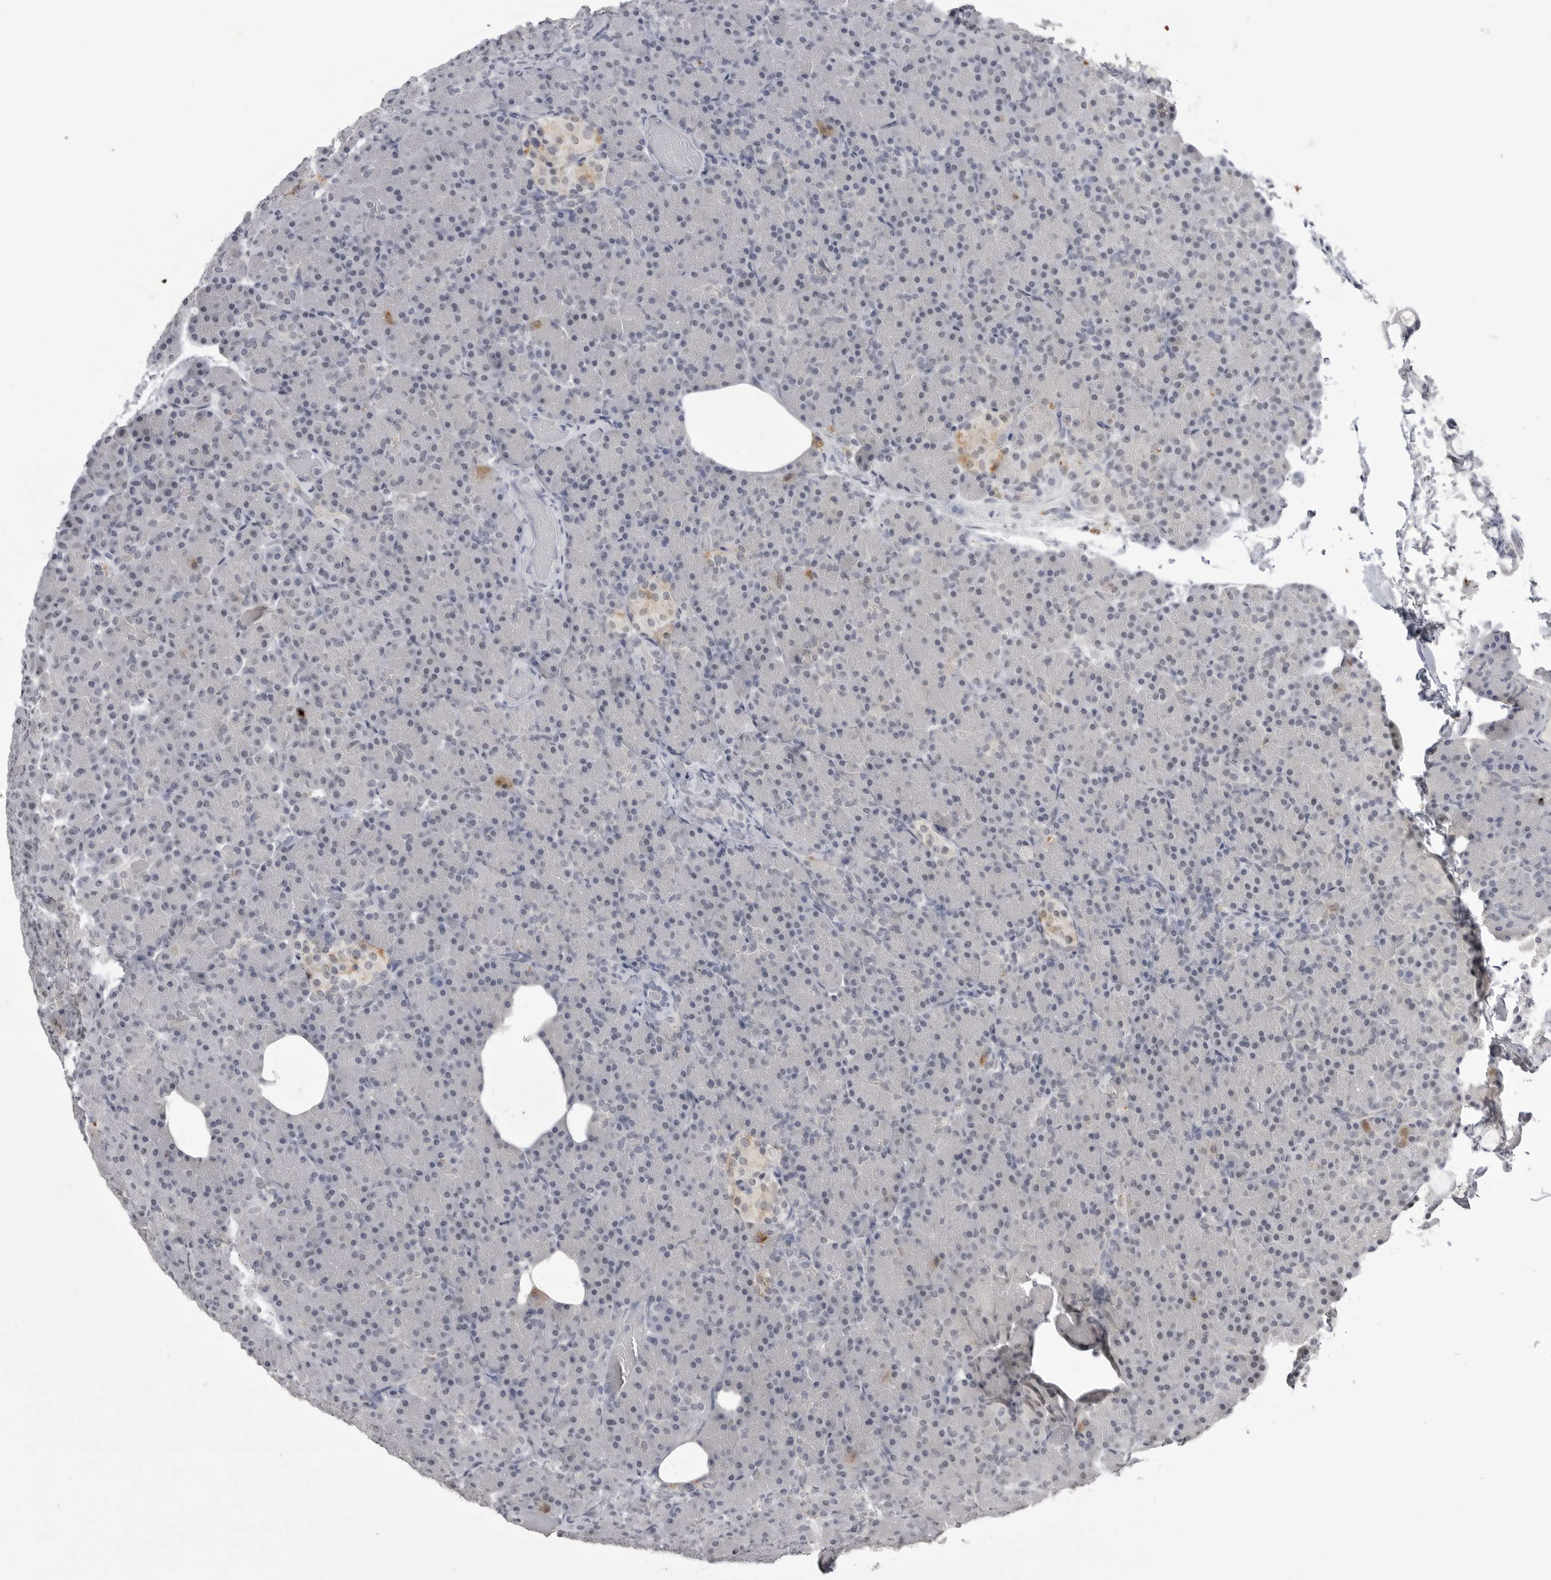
{"staining": {"intensity": "strong", "quantity": "<25%", "location": "cytoplasmic/membranous"}, "tissue": "pancreas", "cell_type": "Exocrine glandular cells", "image_type": "normal", "snomed": [{"axis": "morphology", "description": "Normal tissue, NOS"}, {"axis": "topography", "description": "Pancreas"}], "caption": "Brown immunohistochemical staining in unremarkable pancreas displays strong cytoplasmic/membranous expression in about <25% of exocrine glandular cells. The staining is performed using DAB brown chromogen to label protein expression. The nuclei are counter-stained blue using hematoxylin.", "gene": "RRM1", "patient": {"sex": "female", "age": 43}}